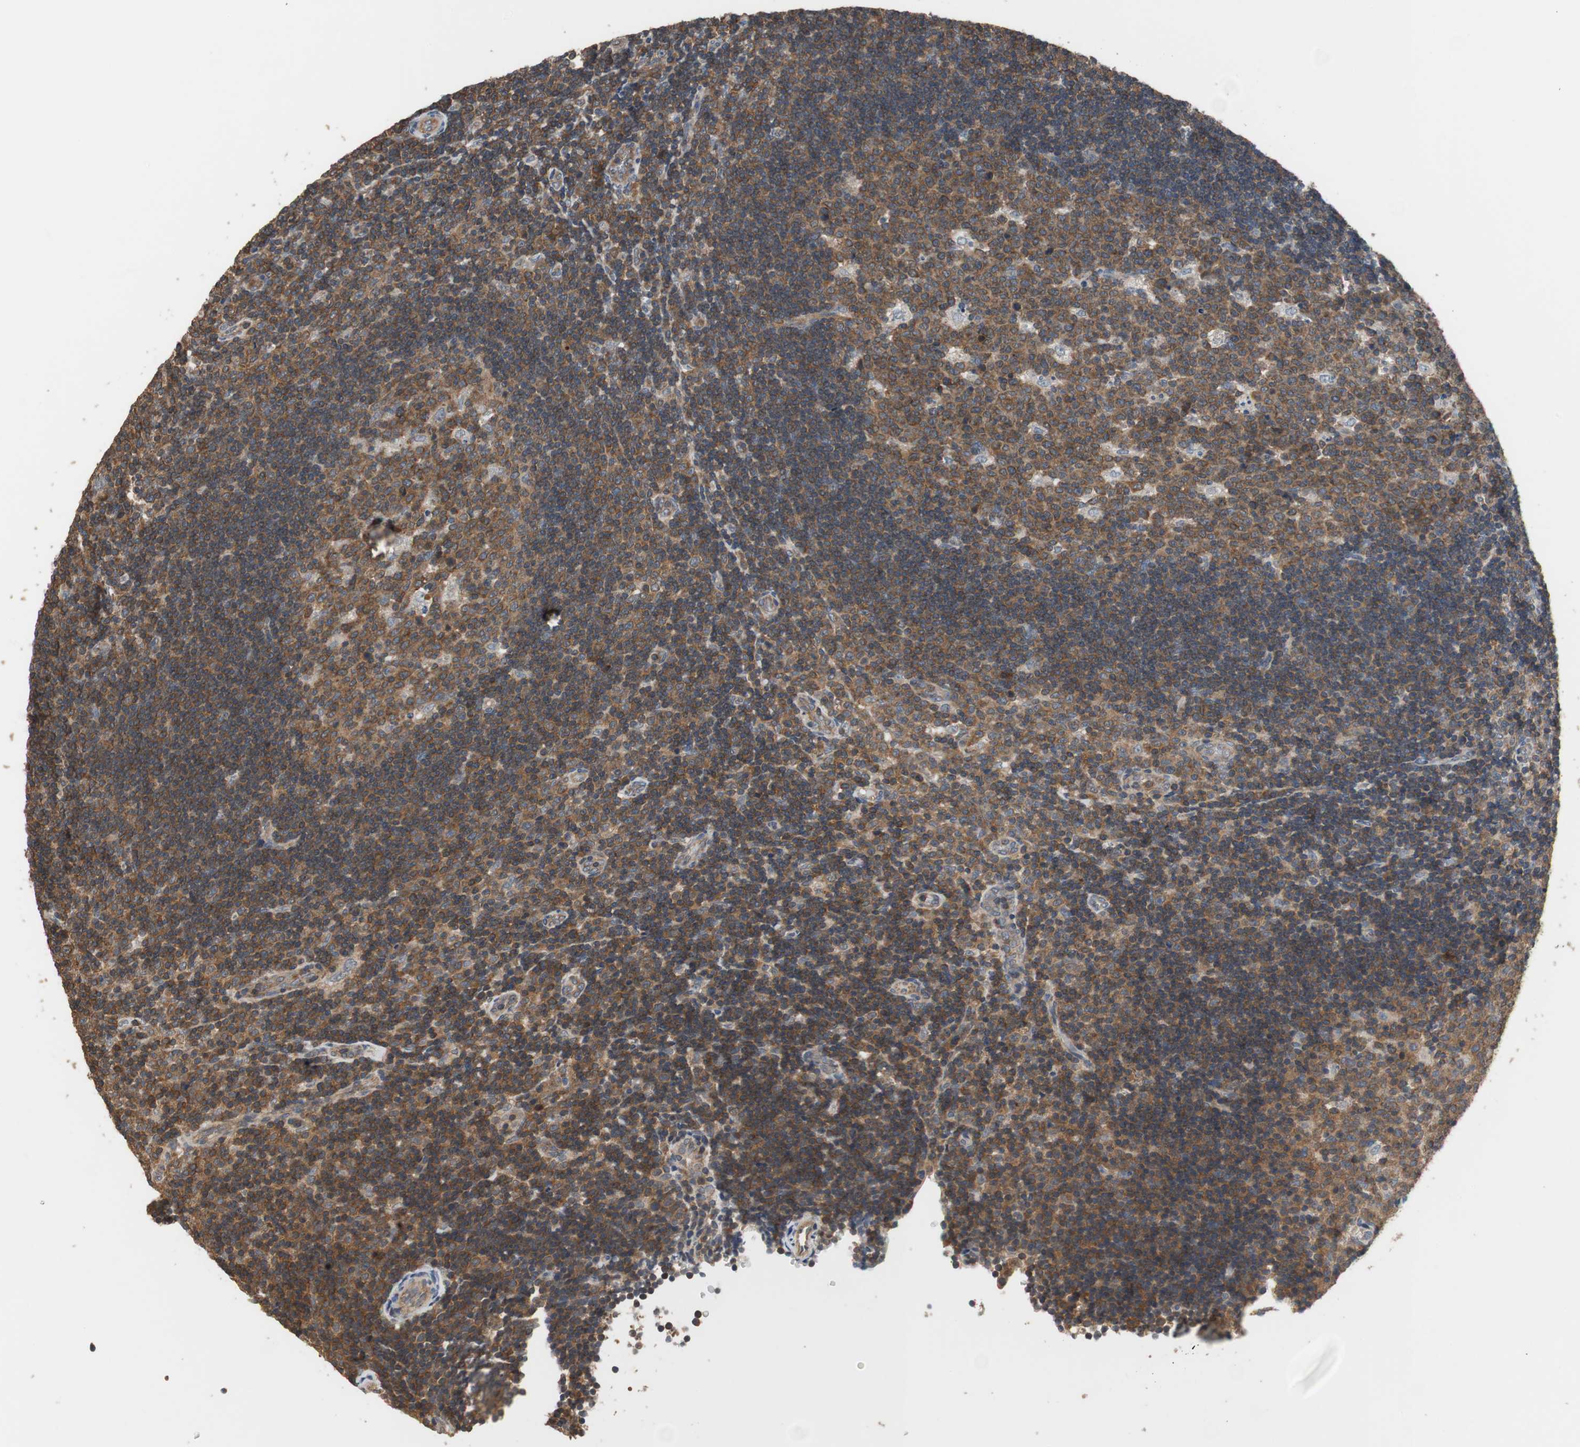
{"staining": {"intensity": "strong", "quantity": ">75%", "location": "cytoplasmic/membranous"}, "tissue": "lymph node", "cell_type": "Germinal center cells", "image_type": "normal", "snomed": [{"axis": "morphology", "description": "Normal tissue, NOS"}, {"axis": "topography", "description": "Lymph node"}, {"axis": "topography", "description": "Salivary gland"}], "caption": "Strong cytoplasmic/membranous expression for a protein is appreciated in about >75% of germinal center cells of normal lymph node using IHC.", "gene": "MAP4K2", "patient": {"sex": "male", "age": 8}}